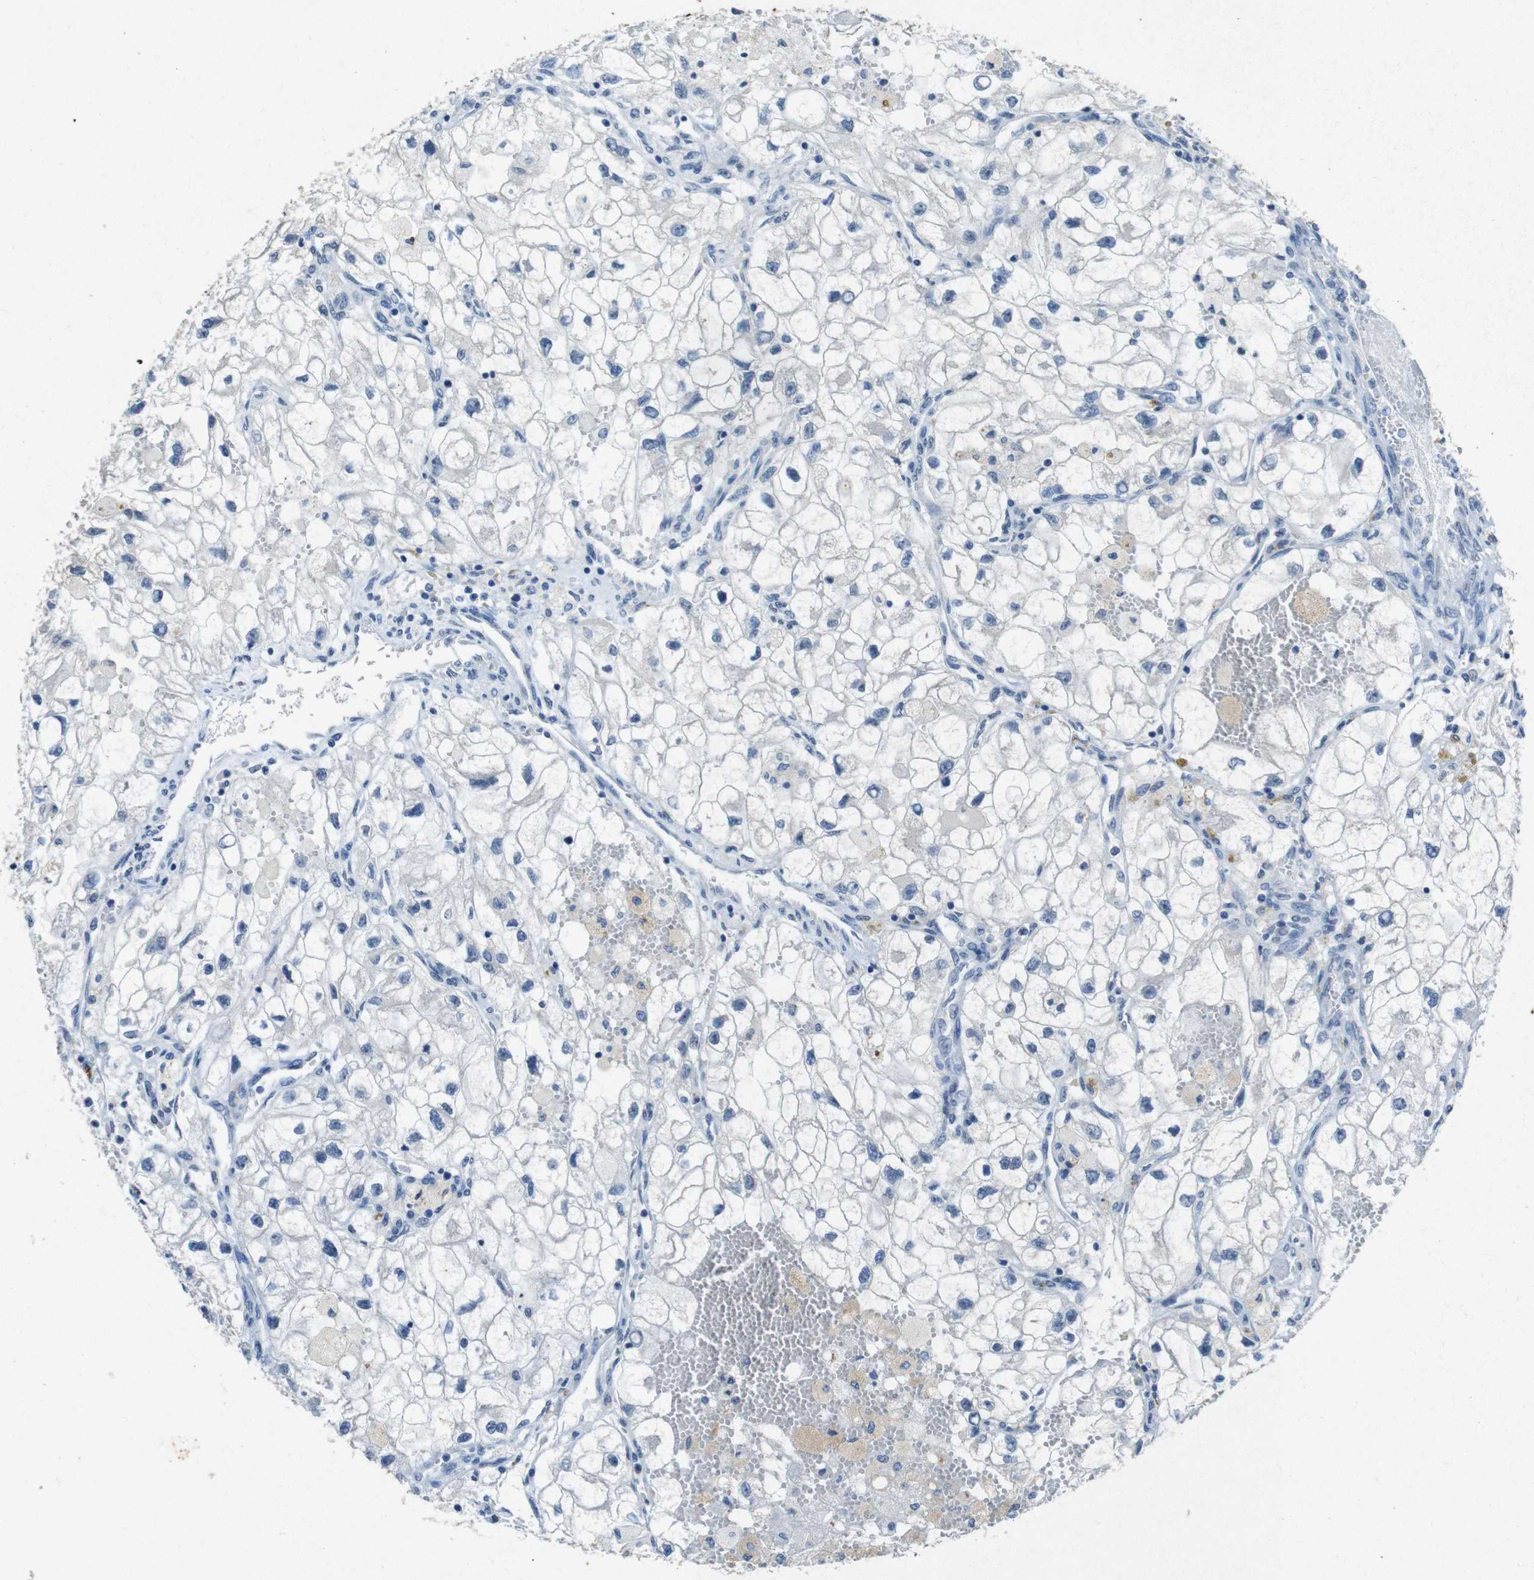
{"staining": {"intensity": "negative", "quantity": "none", "location": "none"}, "tissue": "renal cancer", "cell_type": "Tumor cells", "image_type": "cancer", "snomed": [{"axis": "morphology", "description": "Adenocarcinoma, NOS"}, {"axis": "topography", "description": "Kidney"}], "caption": "Human renal cancer (adenocarcinoma) stained for a protein using immunohistochemistry (IHC) shows no staining in tumor cells.", "gene": "STBD1", "patient": {"sex": "female", "age": 70}}